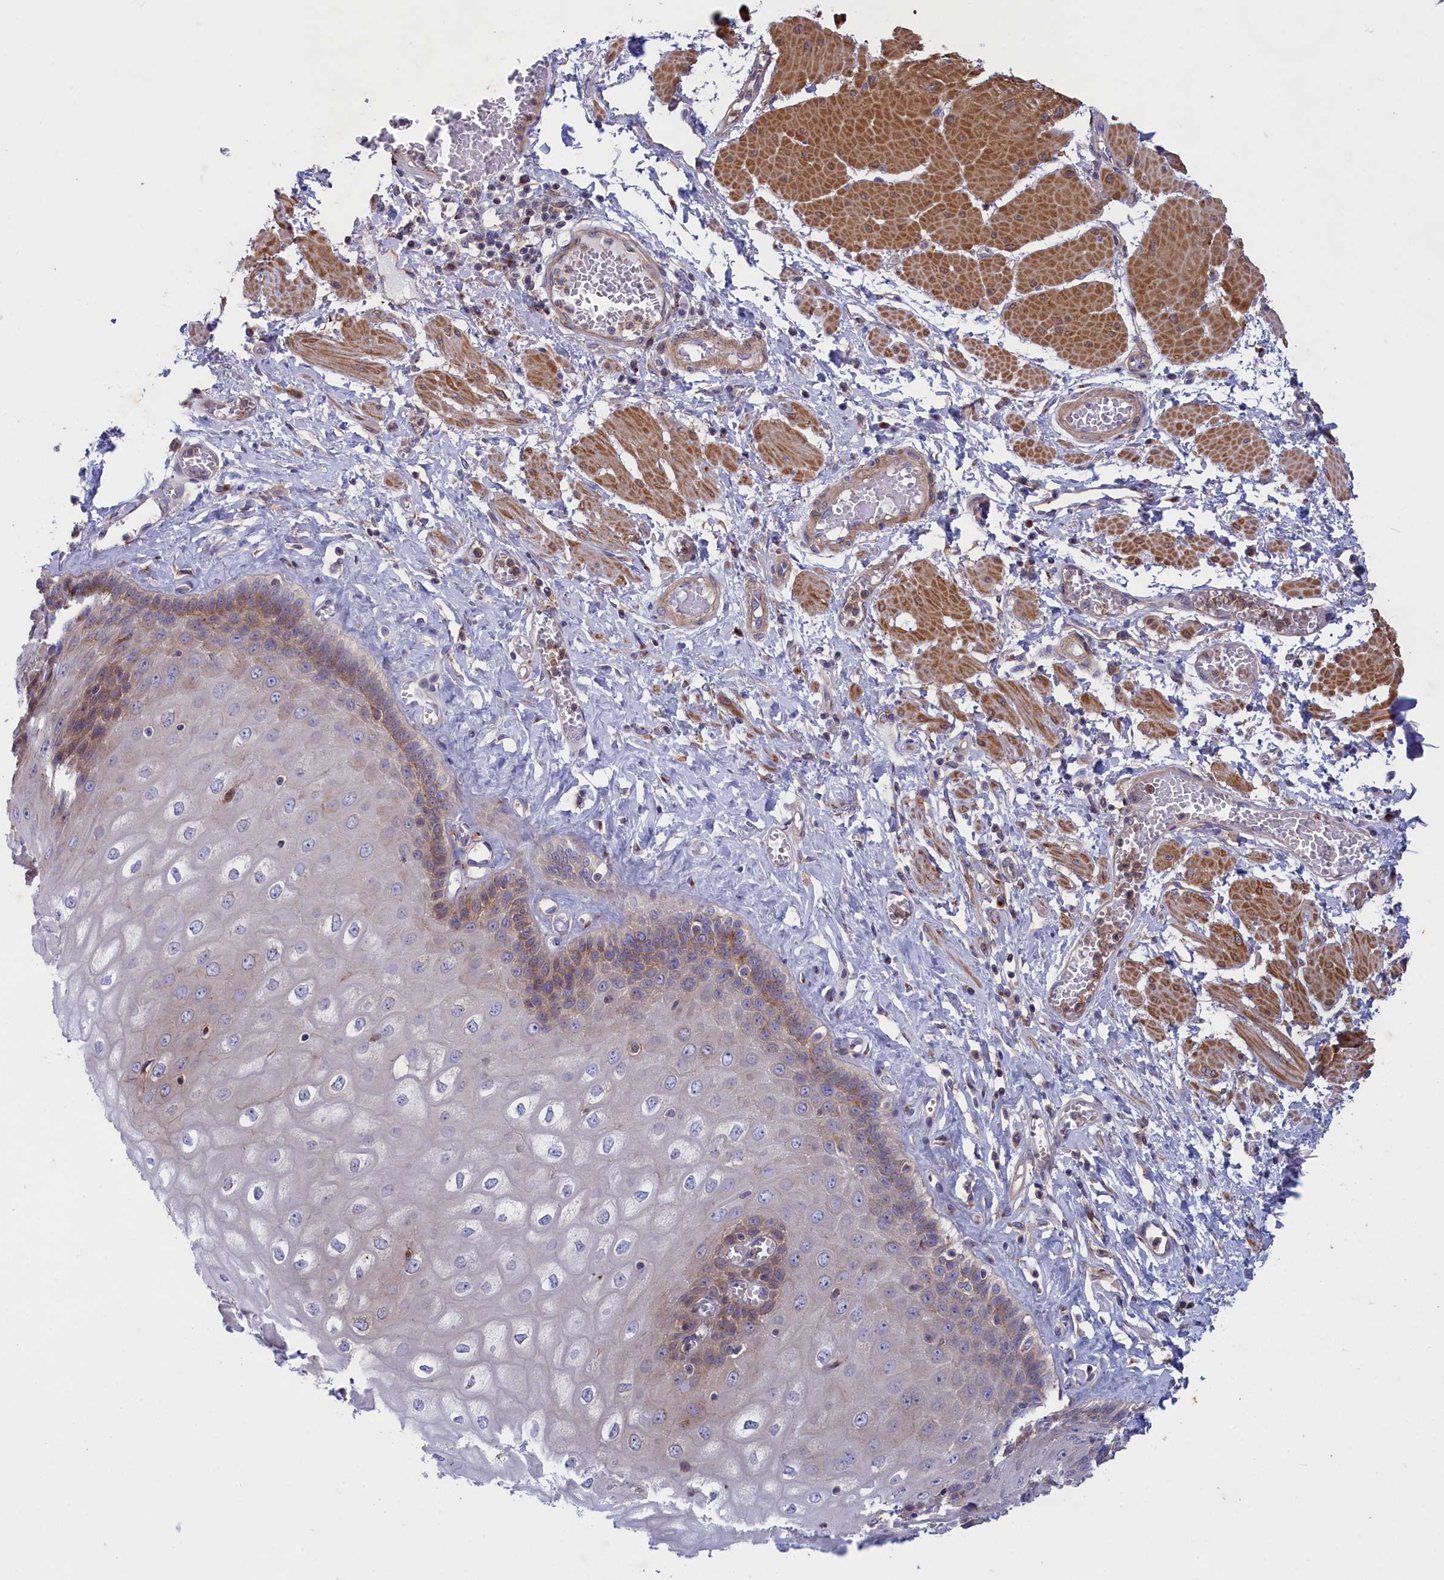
{"staining": {"intensity": "moderate", "quantity": "25%-75%", "location": "cytoplasmic/membranous"}, "tissue": "esophagus", "cell_type": "Squamous epithelial cells", "image_type": "normal", "snomed": [{"axis": "morphology", "description": "Normal tissue, NOS"}, {"axis": "topography", "description": "Esophagus"}], "caption": "Immunohistochemistry (DAB) staining of unremarkable esophagus shows moderate cytoplasmic/membranous protein staining in approximately 25%-75% of squamous epithelial cells.", "gene": "SCAMP4", "patient": {"sex": "male", "age": 60}}